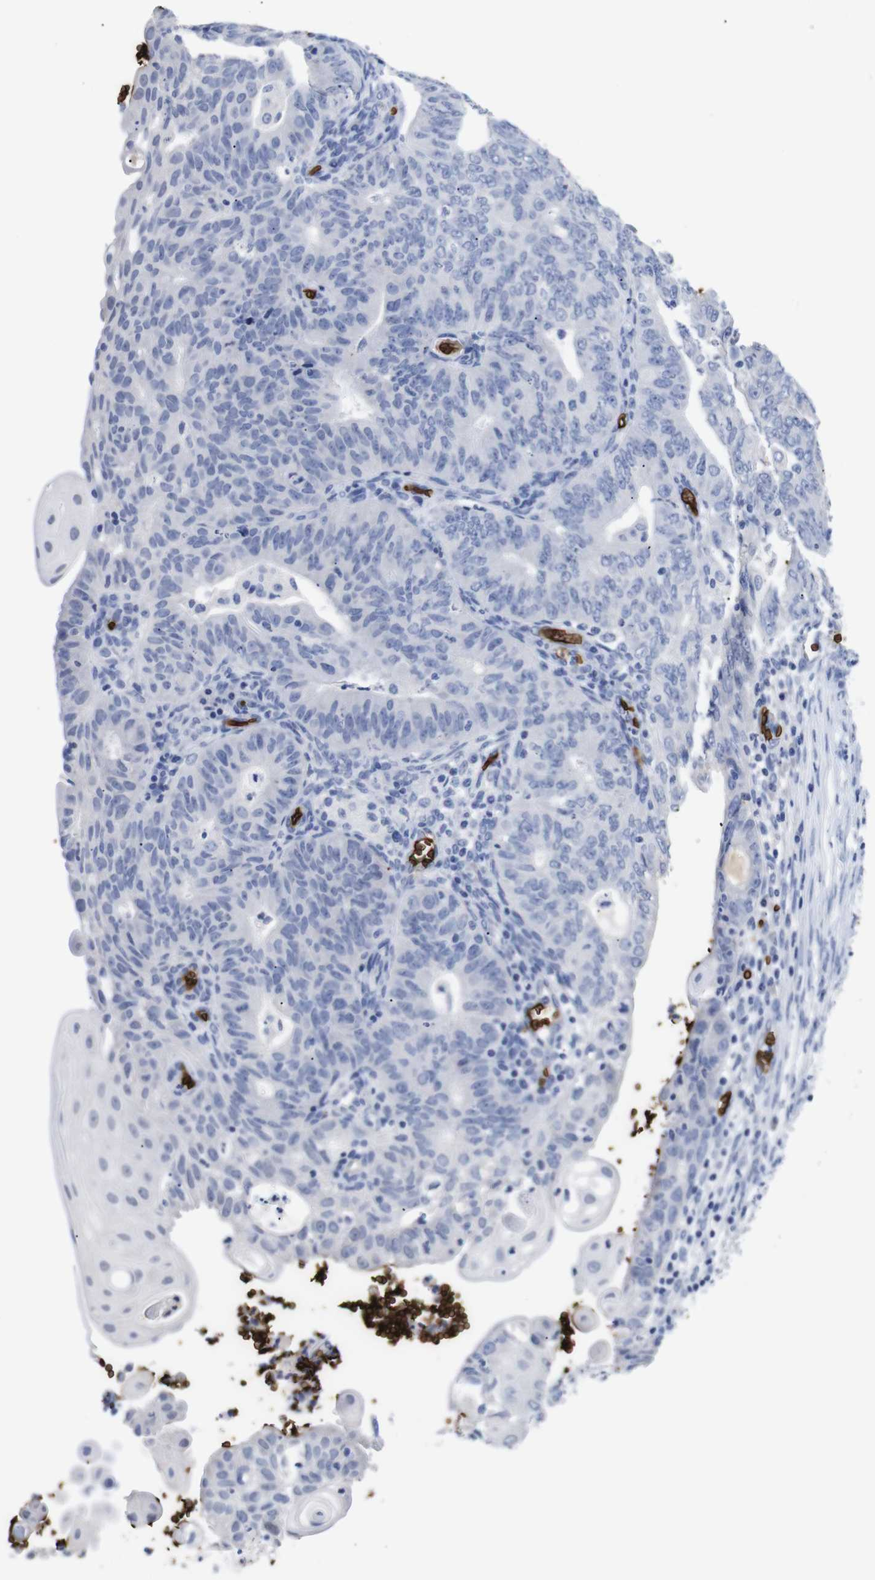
{"staining": {"intensity": "negative", "quantity": "none", "location": "none"}, "tissue": "endometrial cancer", "cell_type": "Tumor cells", "image_type": "cancer", "snomed": [{"axis": "morphology", "description": "Adenocarcinoma, NOS"}, {"axis": "topography", "description": "Endometrium"}], "caption": "A photomicrograph of human adenocarcinoma (endometrial) is negative for staining in tumor cells.", "gene": "S1PR2", "patient": {"sex": "female", "age": 32}}